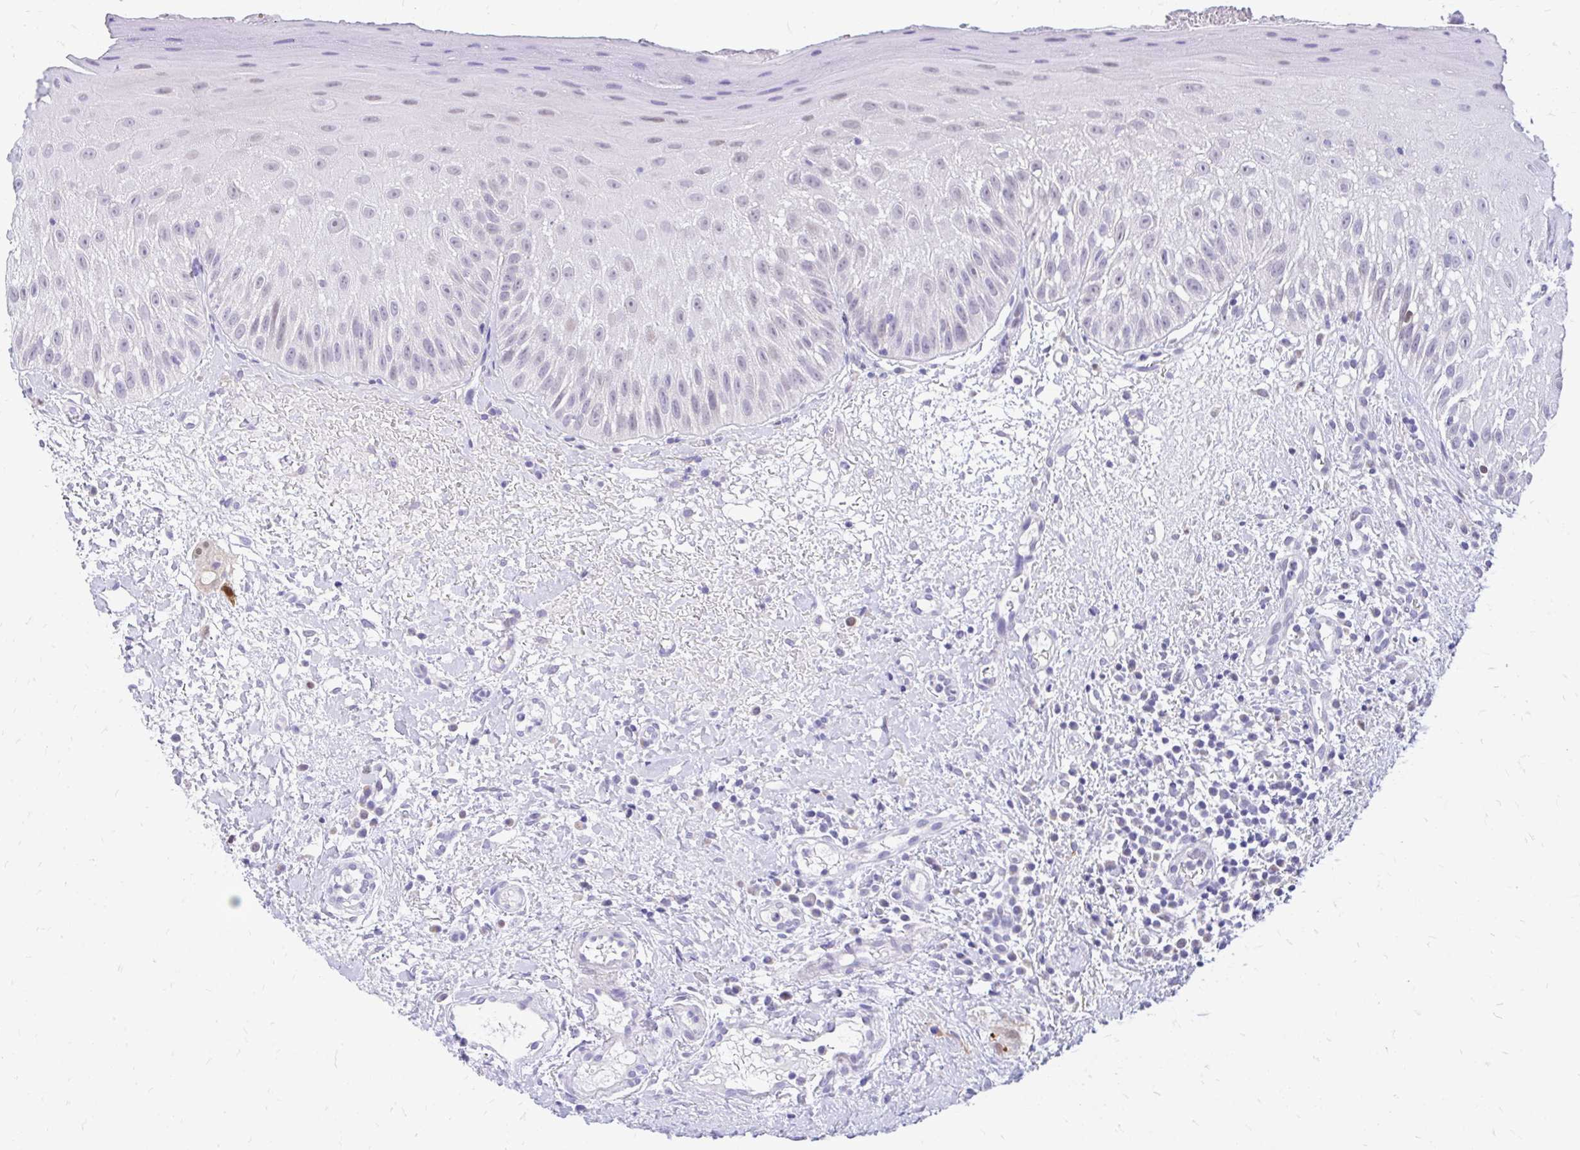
{"staining": {"intensity": "weak", "quantity": "<25%", "location": "nuclear"}, "tissue": "oral mucosa", "cell_type": "Squamous epithelial cells", "image_type": "normal", "snomed": [{"axis": "morphology", "description": "Normal tissue, NOS"}, {"axis": "topography", "description": "Oral tissue"}, {"axis": "topography", "description": "Tounge, NOS"}], "caption": "Normal oral mucosa was stained to show a protein in brown. There is no significant expression in squamous epithelial cells.", "gene": "GLB1L2", "patient": {"sex": "male", "age": 83}}